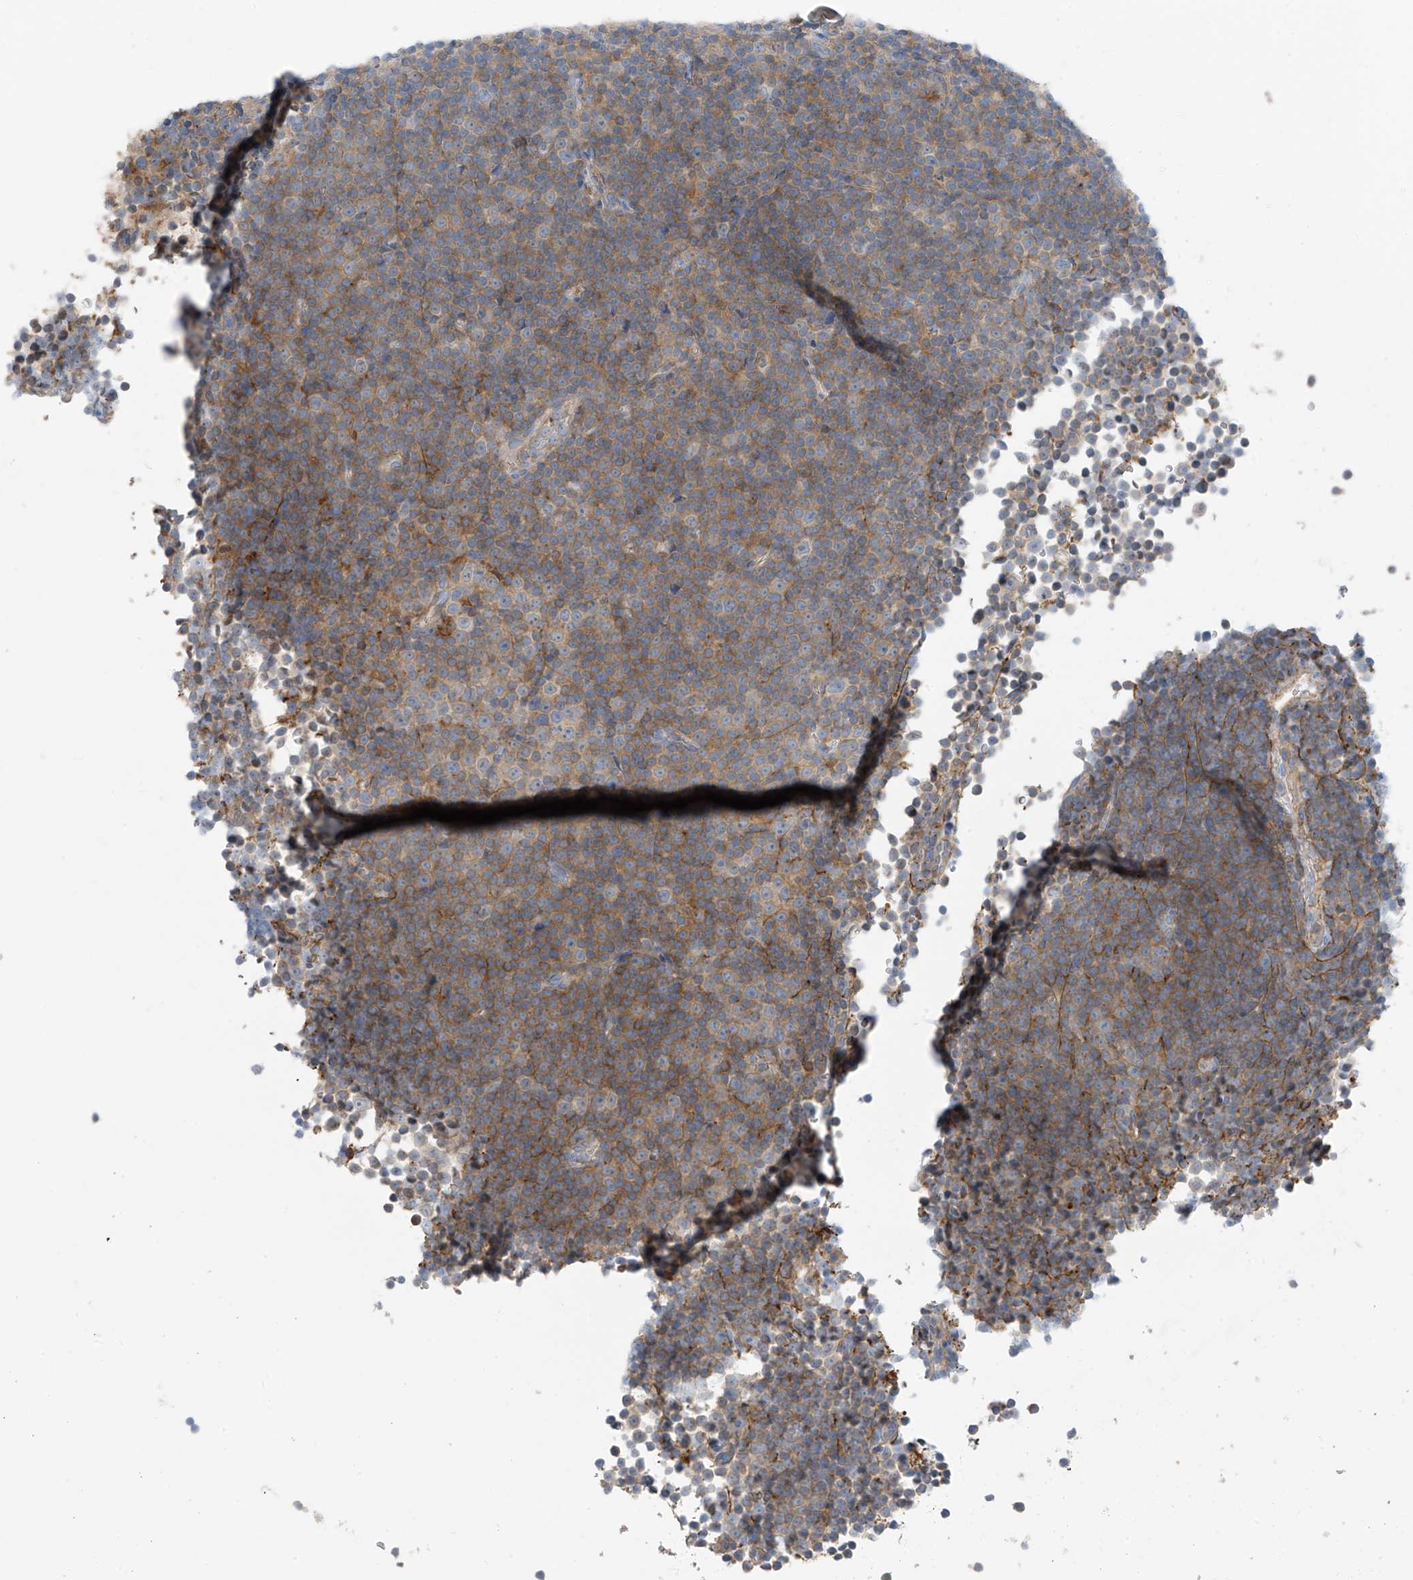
{"staining": {"intensity": "negative", "quantity": "none", "location": "none"}, "tissue": "lymphoma", "cell_type": "Tumor cells", "image_type": "cancer", "snomed": [{"axis": "morphology", "description": "Malignant lymphoma, non-Hodgkin's type, Low grade"}, {"axis": "topography", "description": "Lymph node"}], "caption": "The photomicrograph demonstrates no significant positivity in tumor cells of lymphoma.", "gene": "NALCN", "patient": {"sex": "female", "age": 67}}